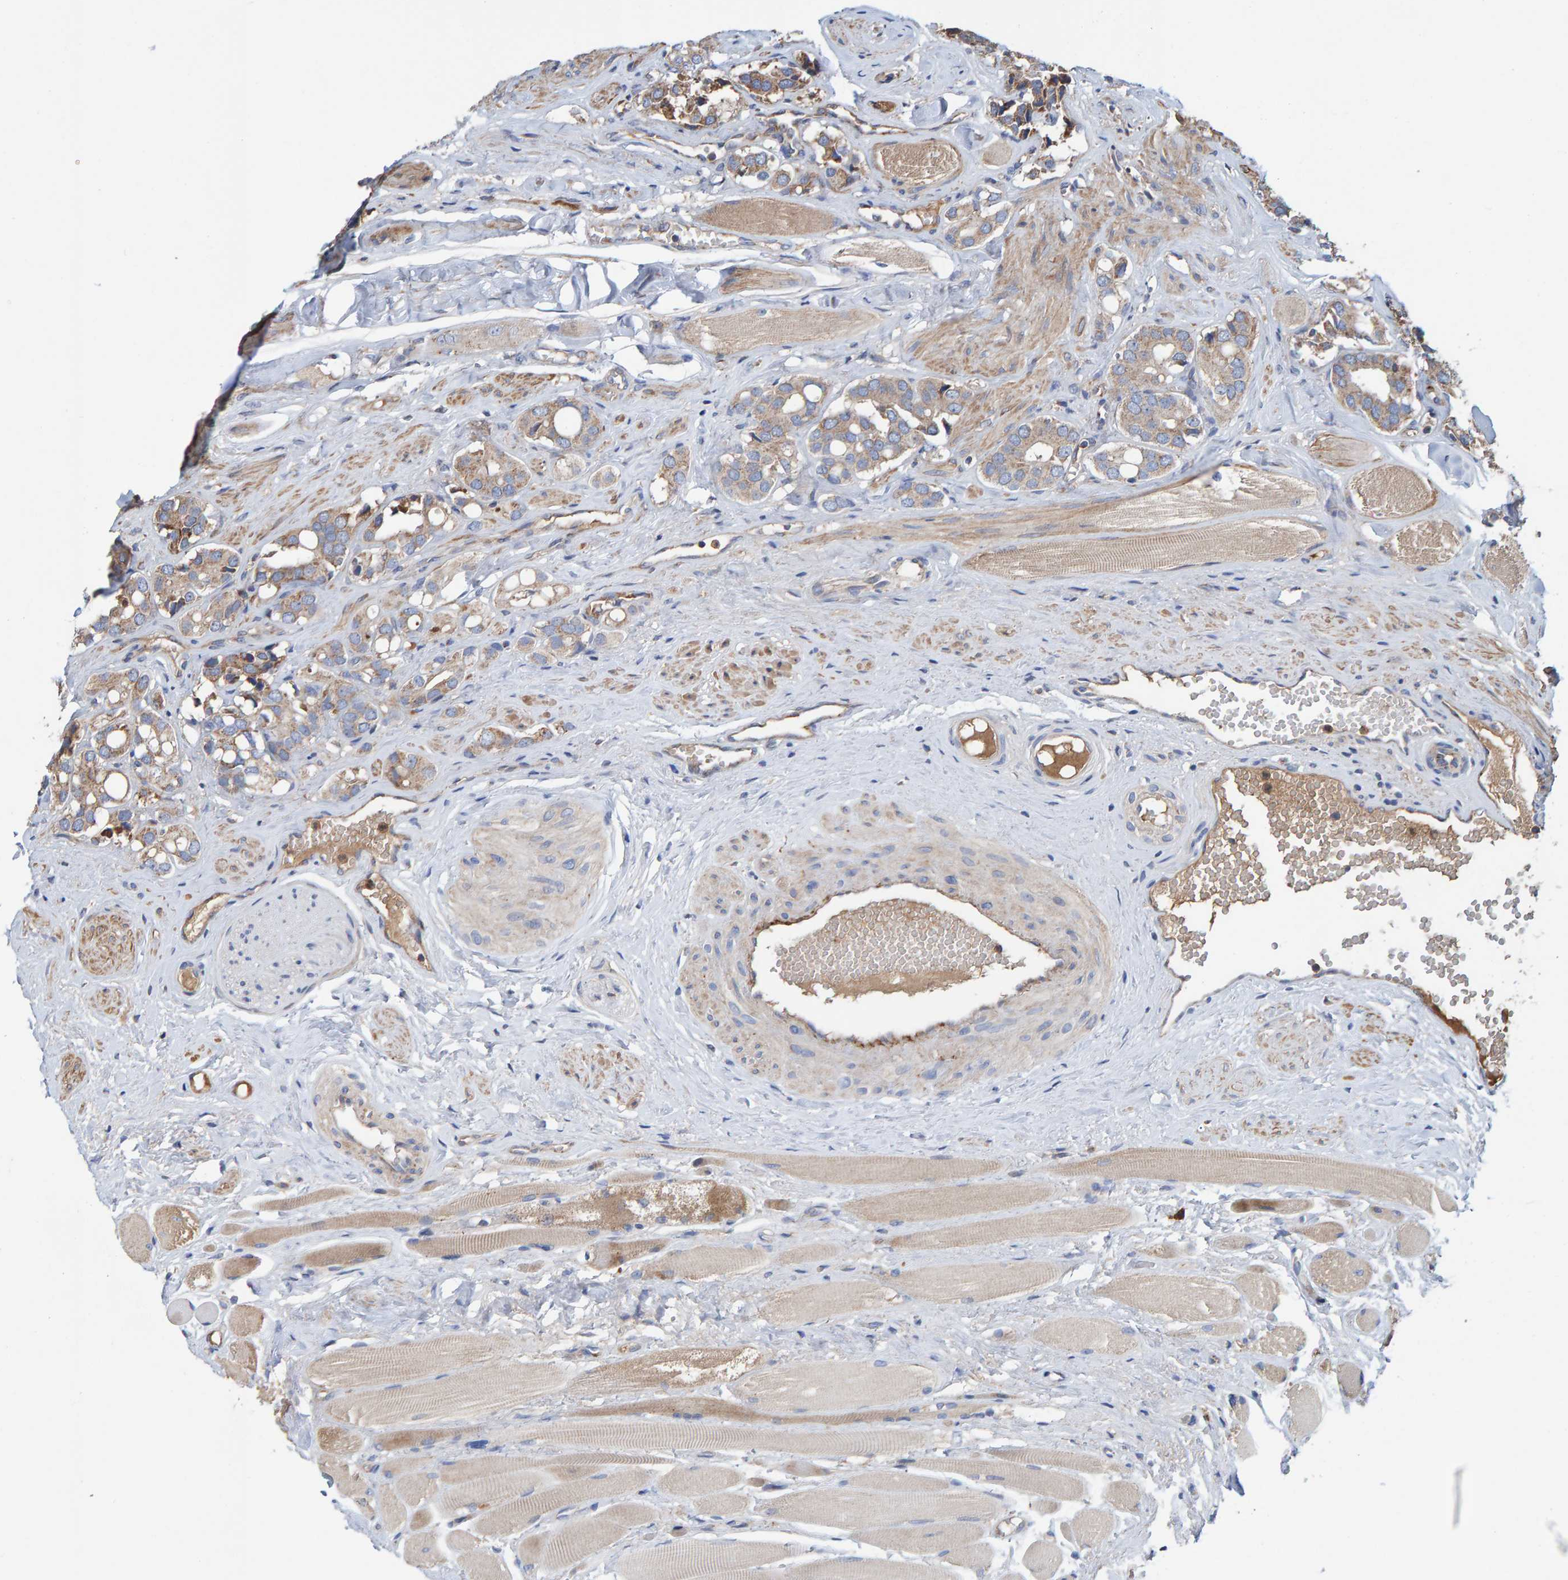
{"staining": {"intensity": "weak", "quantity": ">75%", "location": "cytoplasmic/membranous"}, "tissue": "prostate cancer", "cell_type": "Tumor cells", "image_type": "cancer", "snomed": [{"axis": "morphology", "description": "Adenocarcinoma, High grade"}, {"axis": "topography", "description": "Prostate"}], "caption": "Immunohistochemistry (IHC) image of neoplastic tissue: prostate cancer (high-grade adenocarcinoma) stained using IHC shows low levels of weak protein expression localized specifically in the cytoplasmic/membranous of tumor cells, appearing as a cytoplasmic/membranous brown color.", "gene": "KIAA0753", "patient": {"sex": "male", "age": 52}}